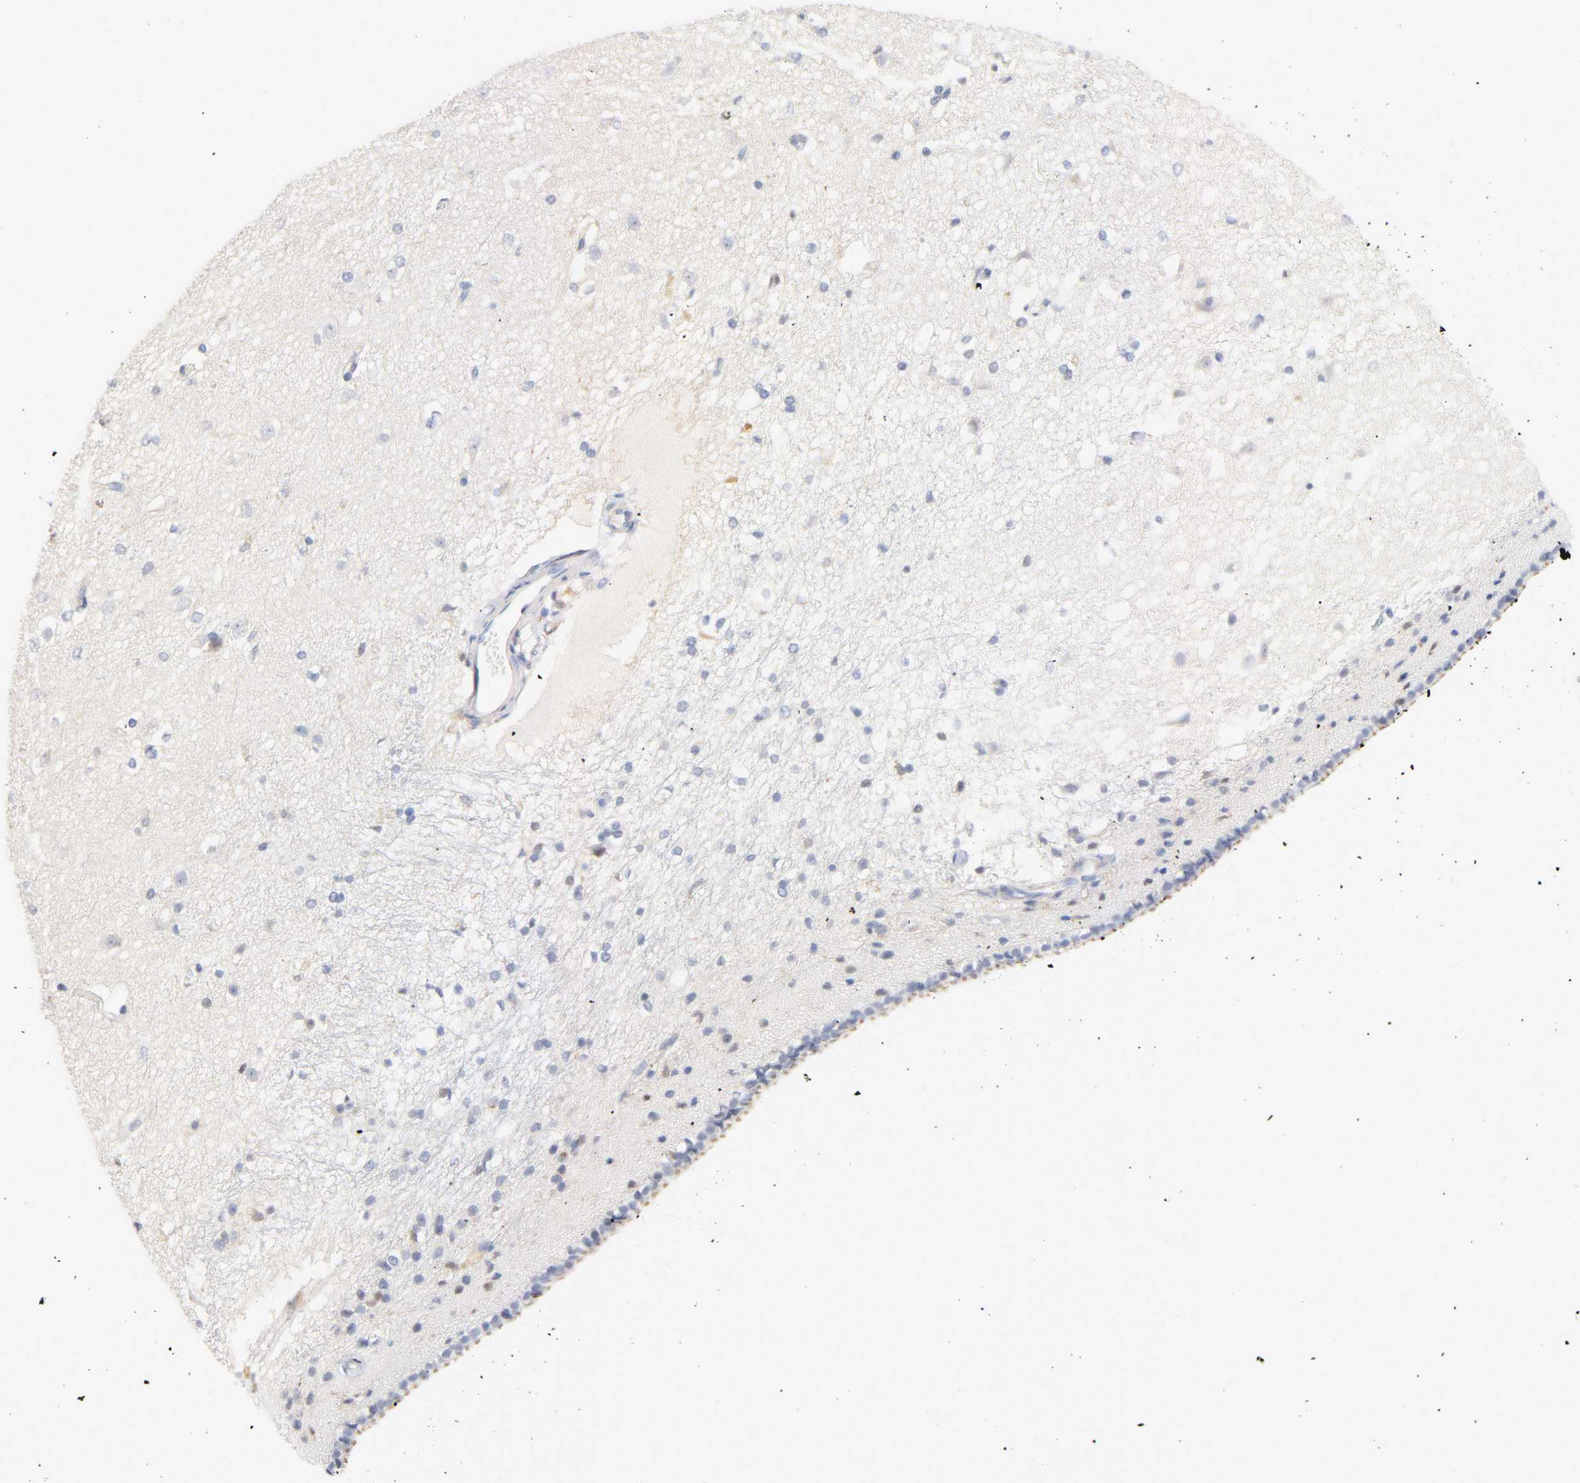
{"staining": {"intensity": "weak", "quantity": "<25%", "location": "cytoplasmic/membranous"}, "tissue": "caudate", "cell_type": "Glial cells", "image_type": "normal", "snomed": [{"axis": "morphology", "description": "Normal tissue, NOS"}, {"axis": "topography", "description": "Lateral ventricle wall"}], "caption": "Caudate was stained to show a protein in brown. There is no significant staining in glial cells. Nuclei are stained in blue.", "gene": "IL18", "patient": {"sex": "female", "age": 19}}